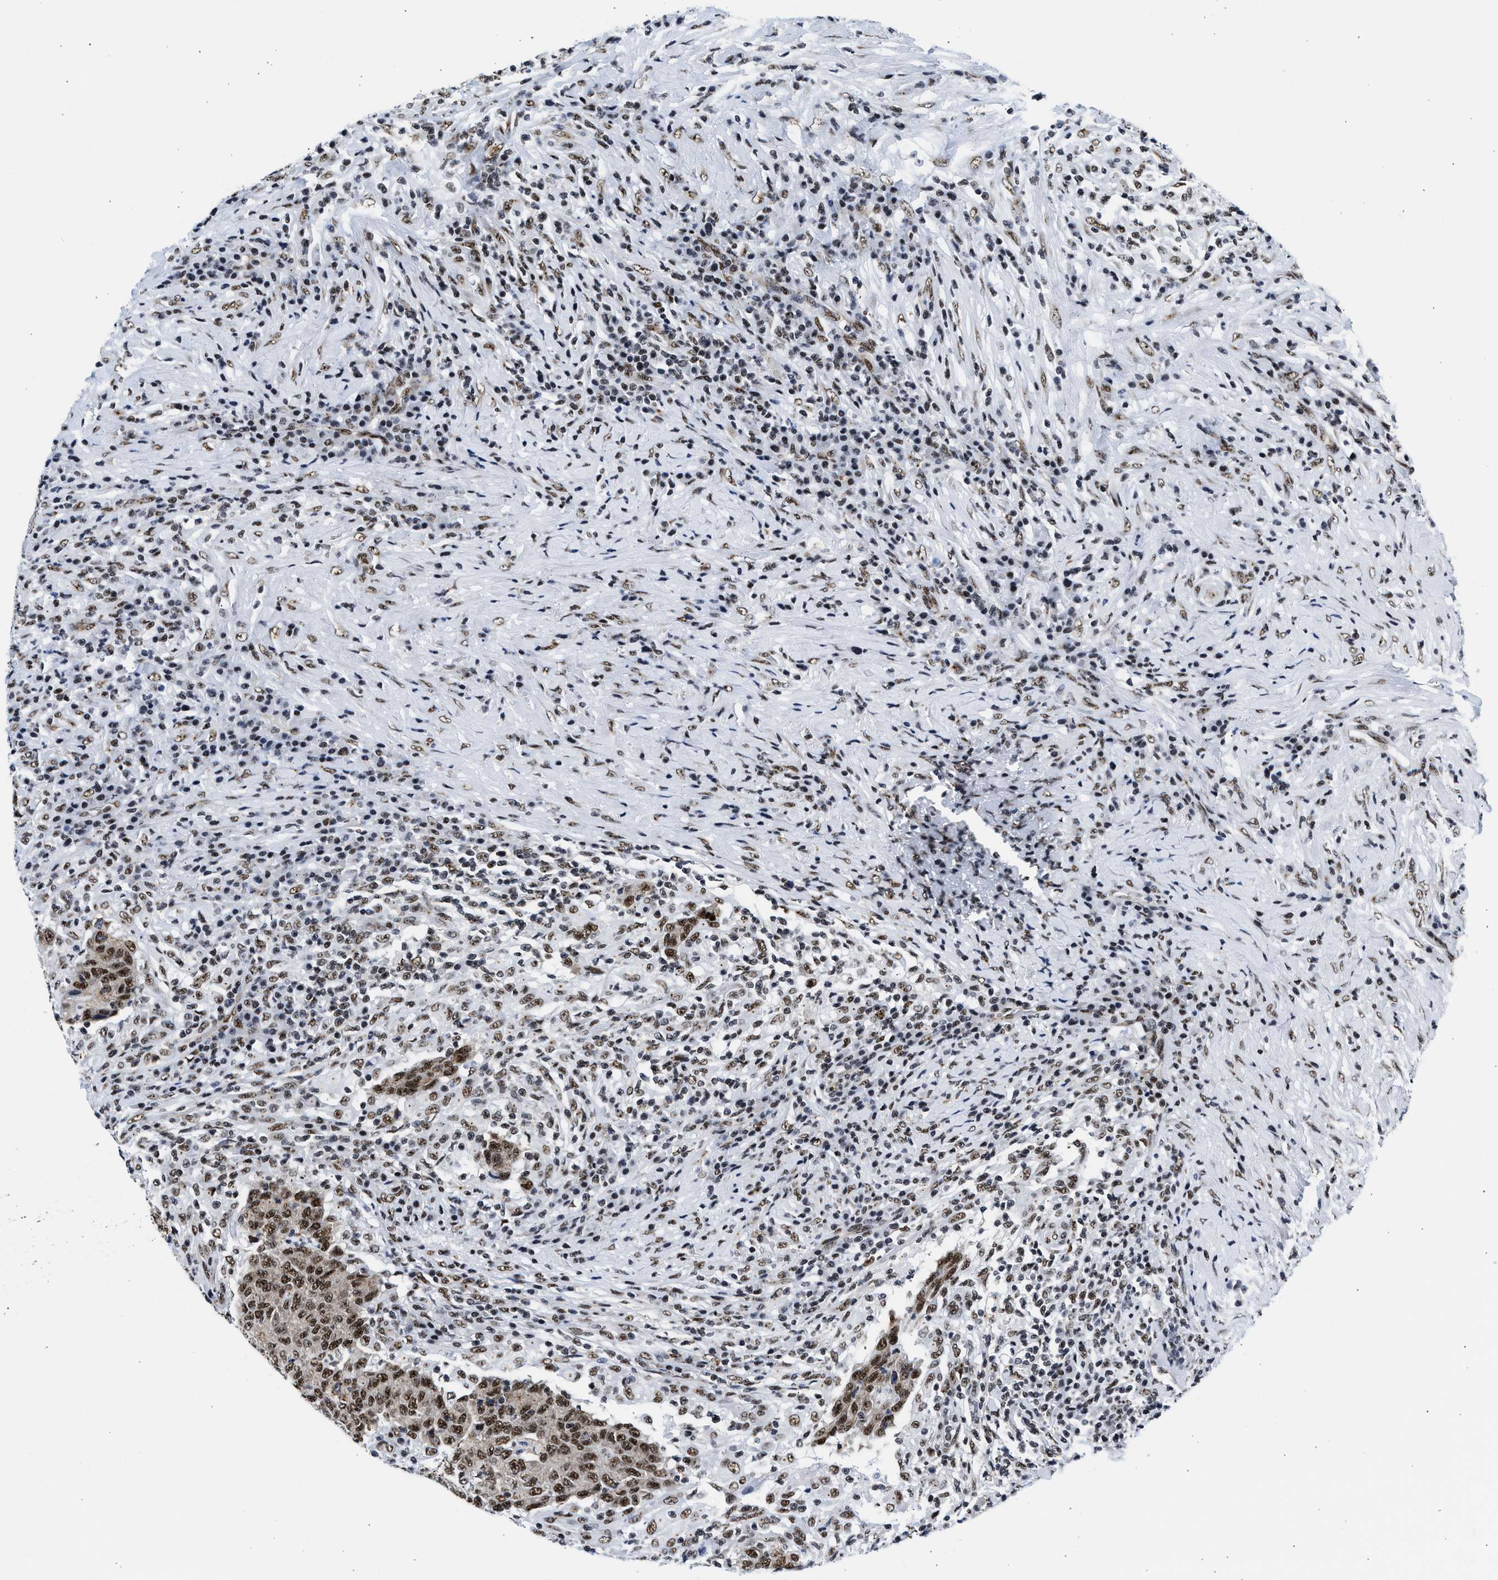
{"staining": {"intensity": "moderate", "quantity": ">75%", "location": "nuclear"}, "tissue": "colorectal cancer", "cell_type": "Tumor cells", "image_type": "cancer", "snomed": [{"axis": "morphology", "description": "Normal tissue, NOS"}, {"axis": "morphology", "description": "Adenocarcinoma, NOS"}, {"axis": "topography", "description": "Colon"}], "caption": "An IHC image of tumor tissue is shown. Protein staining in brown highlights moderate nuclear positivity in colorectal cancer (adenocarcinoma) within tumor cells.", "gene": "RBM8A", "patient": {"sex": "female", "age": 75}}